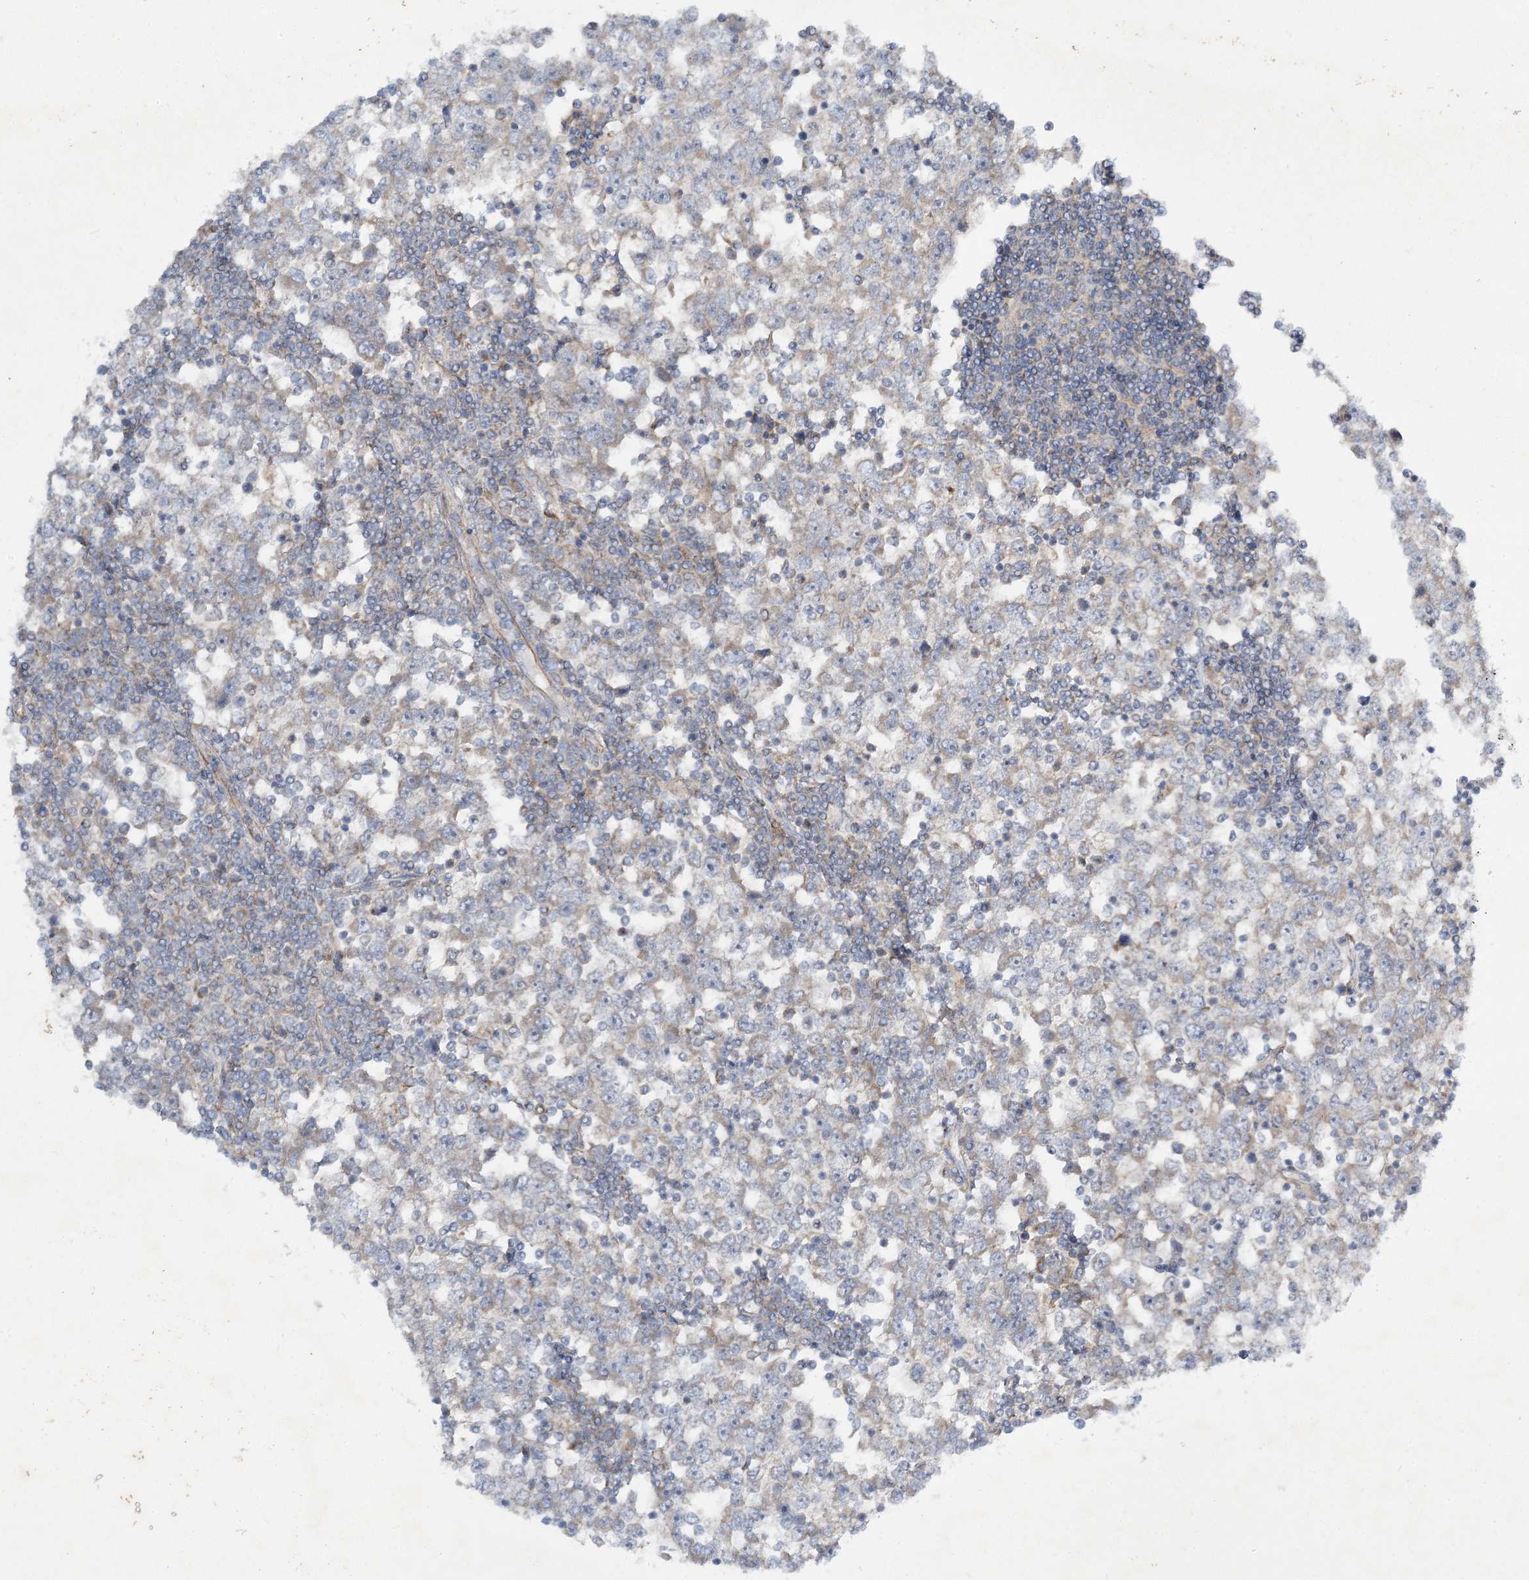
{"staining": {"intensity": "weak", "quantity": "<25%", "location": "cytoplasmic/membranous"}, "tissue": "testis cancer", "cell_type": "Tumor cells", "image_type": "cancer", "snomed": [{"axis": "morphology", "description": "Seminoma, NOS"}, {"axis": "topography", "description": "Testis"}], "caption": "Immunohistochemistry (IHC) micrograph of neoplastic tissue: human seminoma (testis) stained with DAB (3,3'-diaminobenzidine) shows no significant protein expression in tumor cells. (Brightfield microscopy of DAB IHC at high magnification).", "gene": "KIAA0825", "patient": {"sex": "male", "age": 65}}